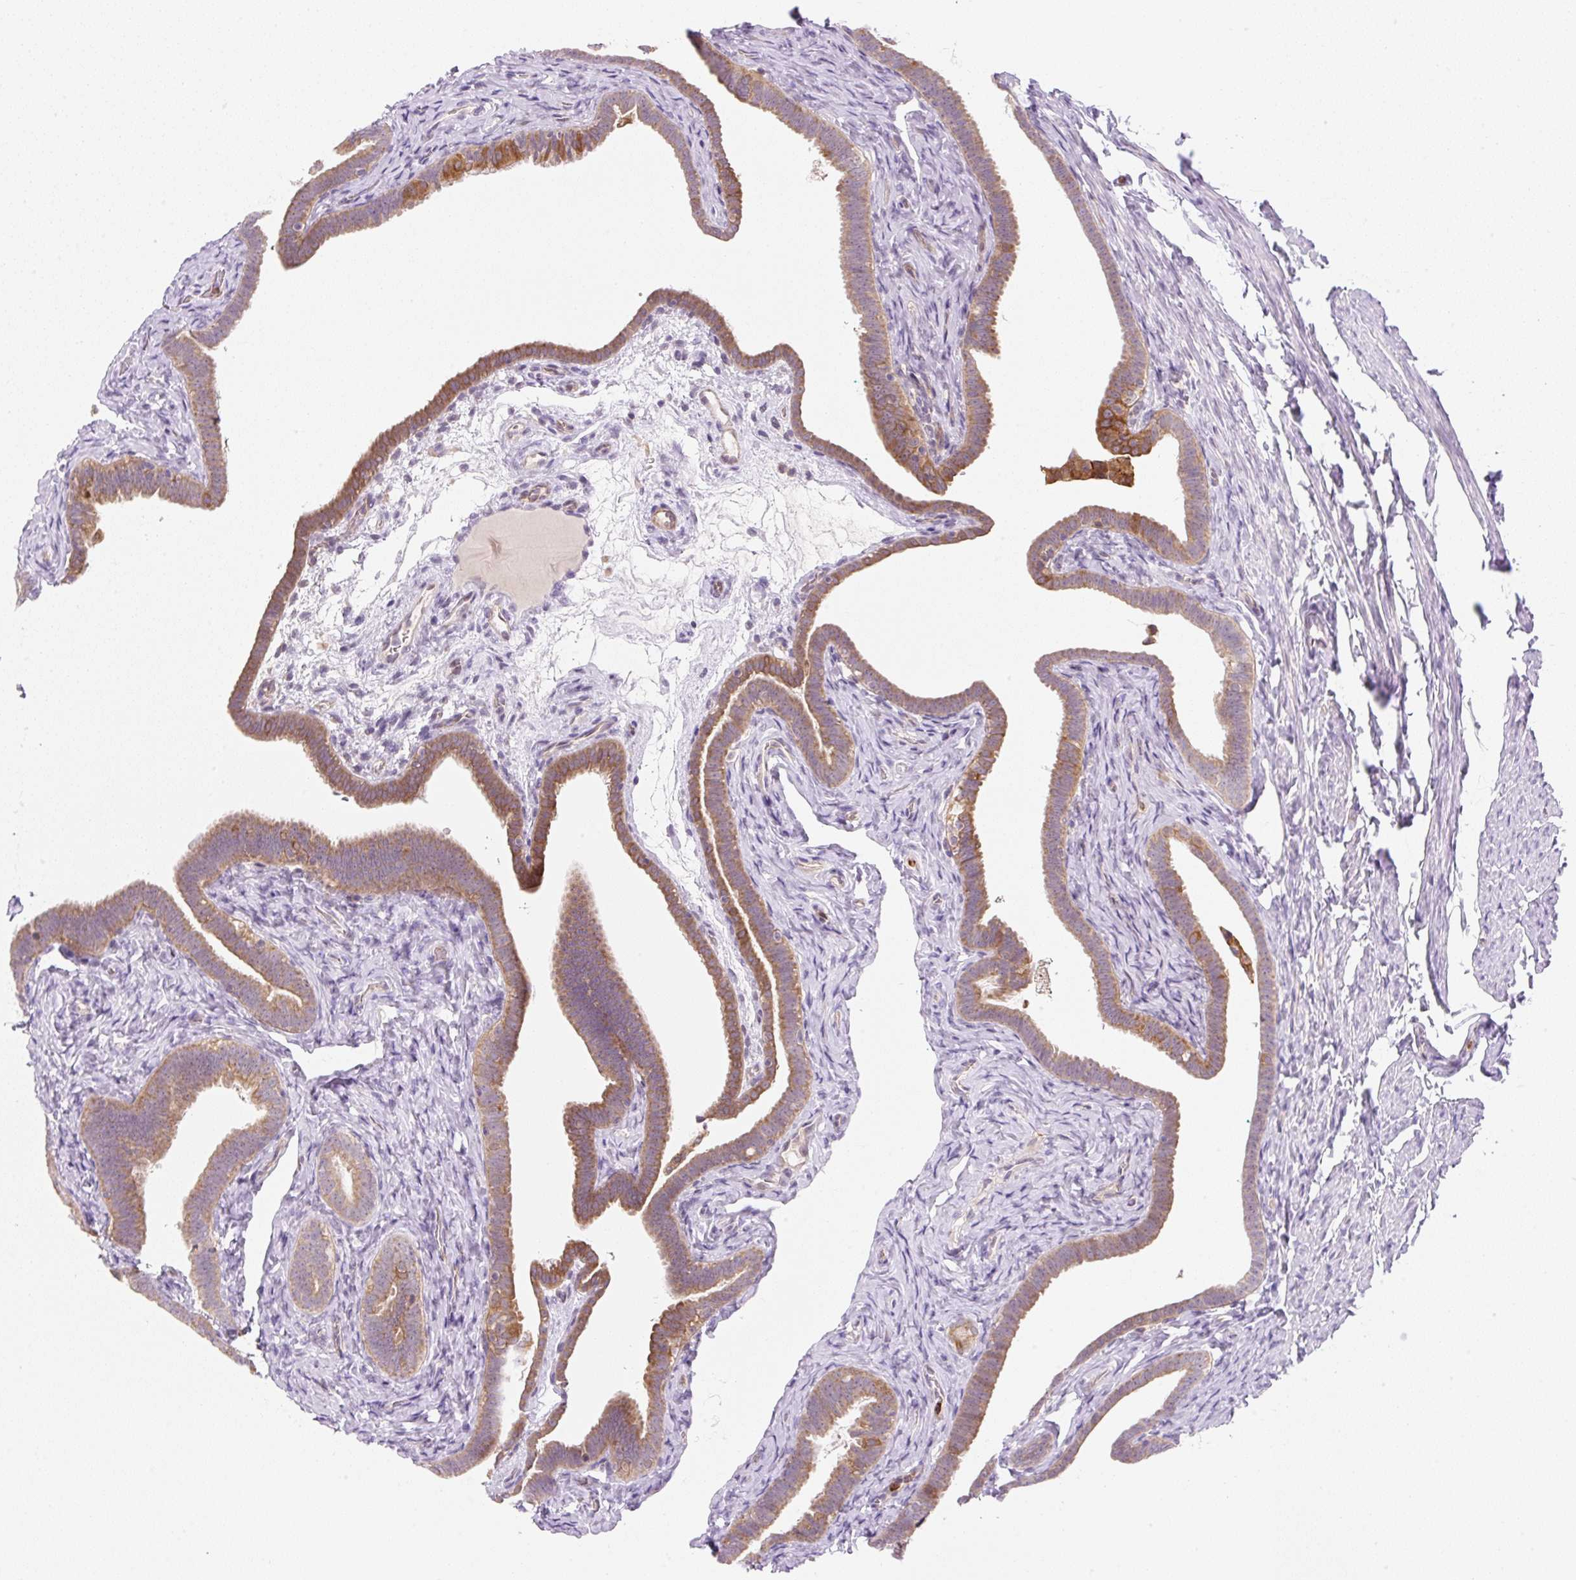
{"staining": {"intensity": "moderate", "quantity": ">75%", "location": "cytoplasmic/membranous"}, "tissue": "fallopian tube", "cell_type": "Glandular cells", "image_type": "normal", "snomed": [{"axis": "morphology", "description": "Normal tissue, NOS"}, {"axis": "topography", "description": "Fallopian tube"}], "caption": "Moderate cytoplasmic/membranous positivity is identified in approximately >75% of glandular cells in benign fallopian tube.", "gene": "OMA1", "patient": {"sex": "female", "age": 69}}